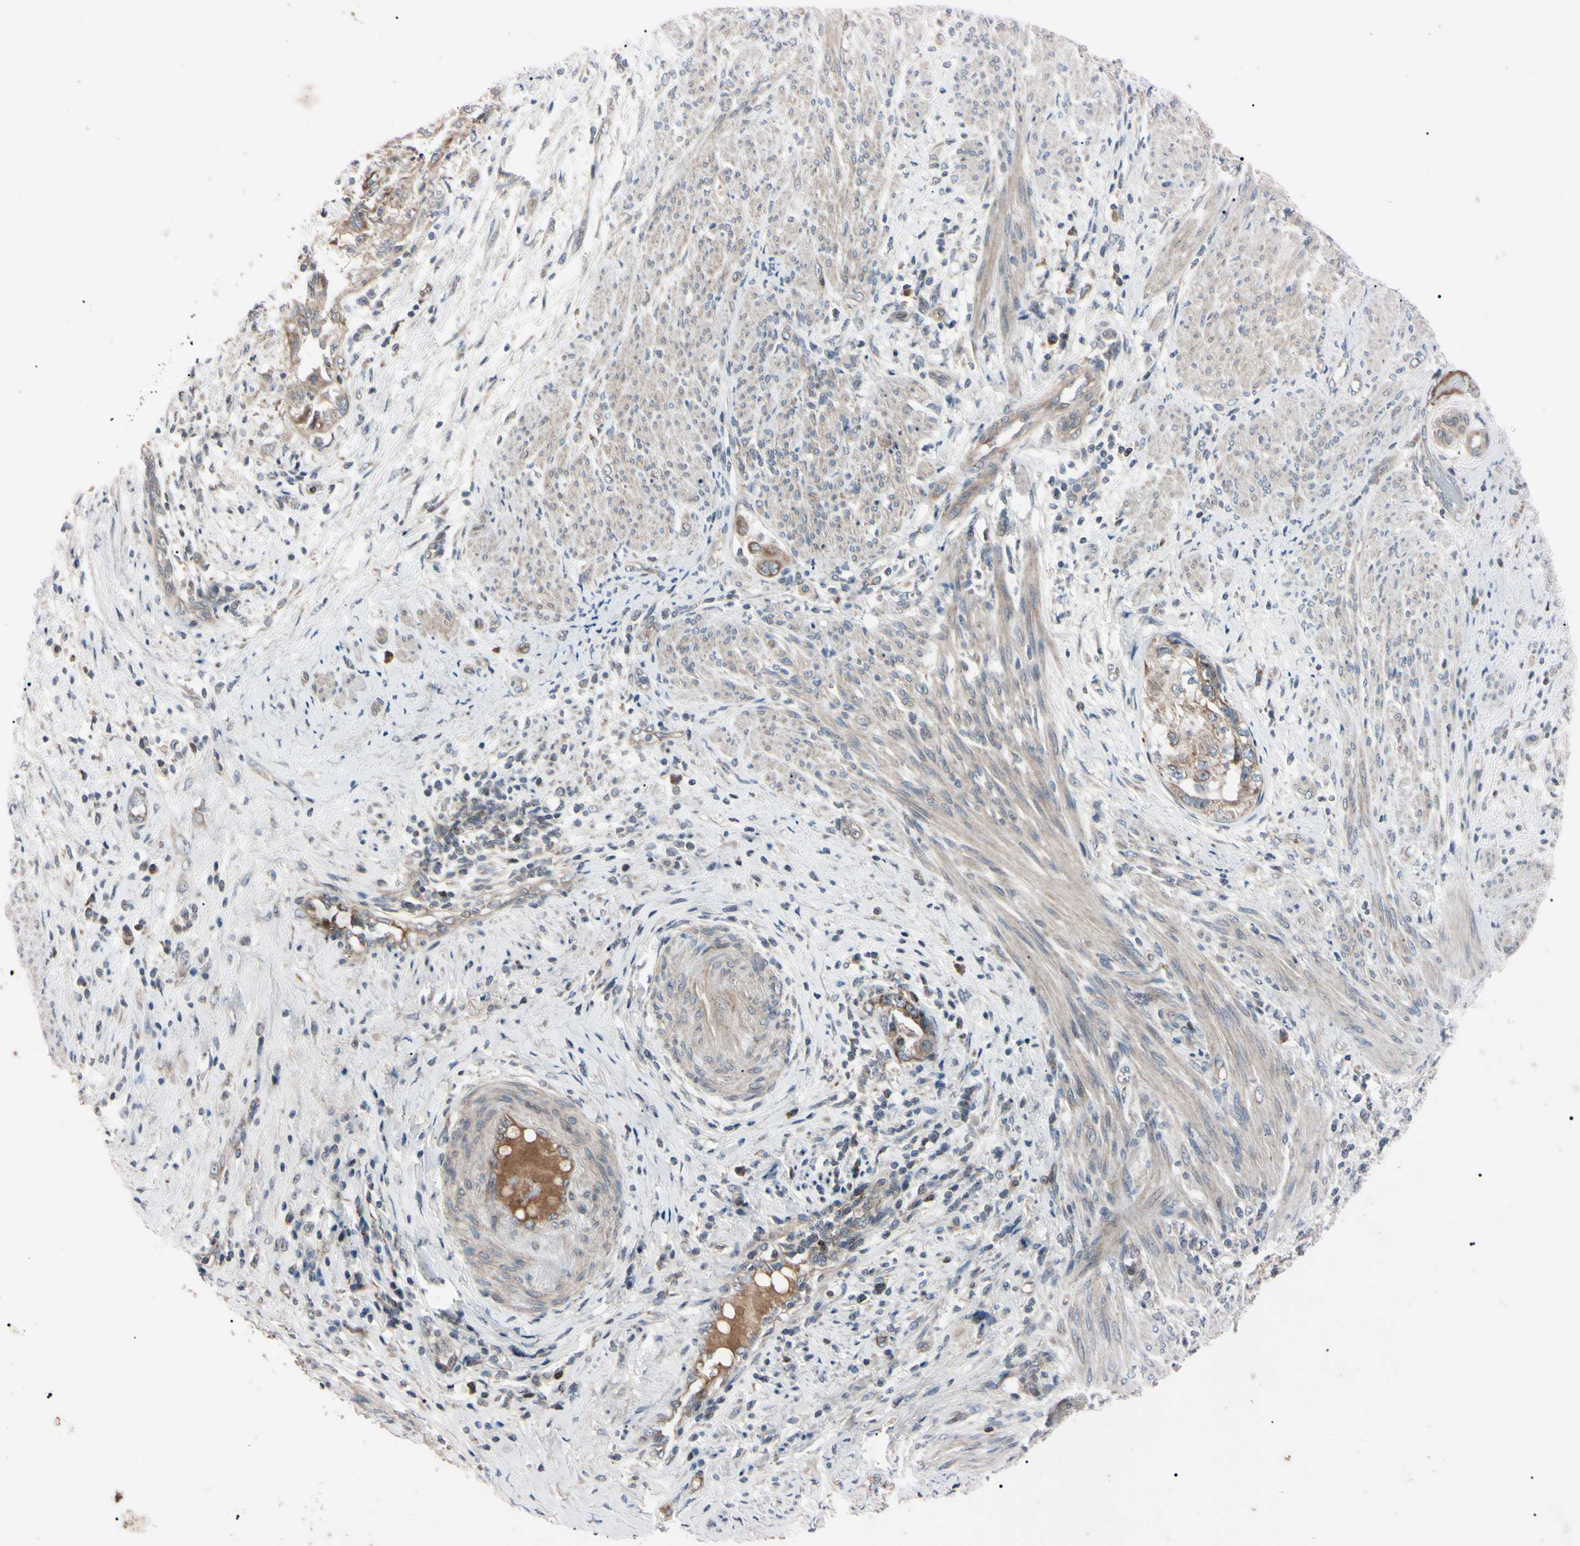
{"staining": {"intensity": "moderate", "quantity": ">75%", "location": "cytoplasmic/membranous"}, "tissue": "endometrial cancer", "cell_type": "Tumor cells", "image_type": "cancer", "snomed": [{"axis": "morphology", "description": "Adenocarcinoma, NOS"}, {"axis": "topography", "description": "Endometrium"}], "caption": "Moderate cytoplasmic/membranous expression is seen in about >75% of tumor cells in endometrial cancer. Nuclei are stained in blue.", "gene": "TNFRSF1A", "patient": {"sex": "female", "age": 85}}